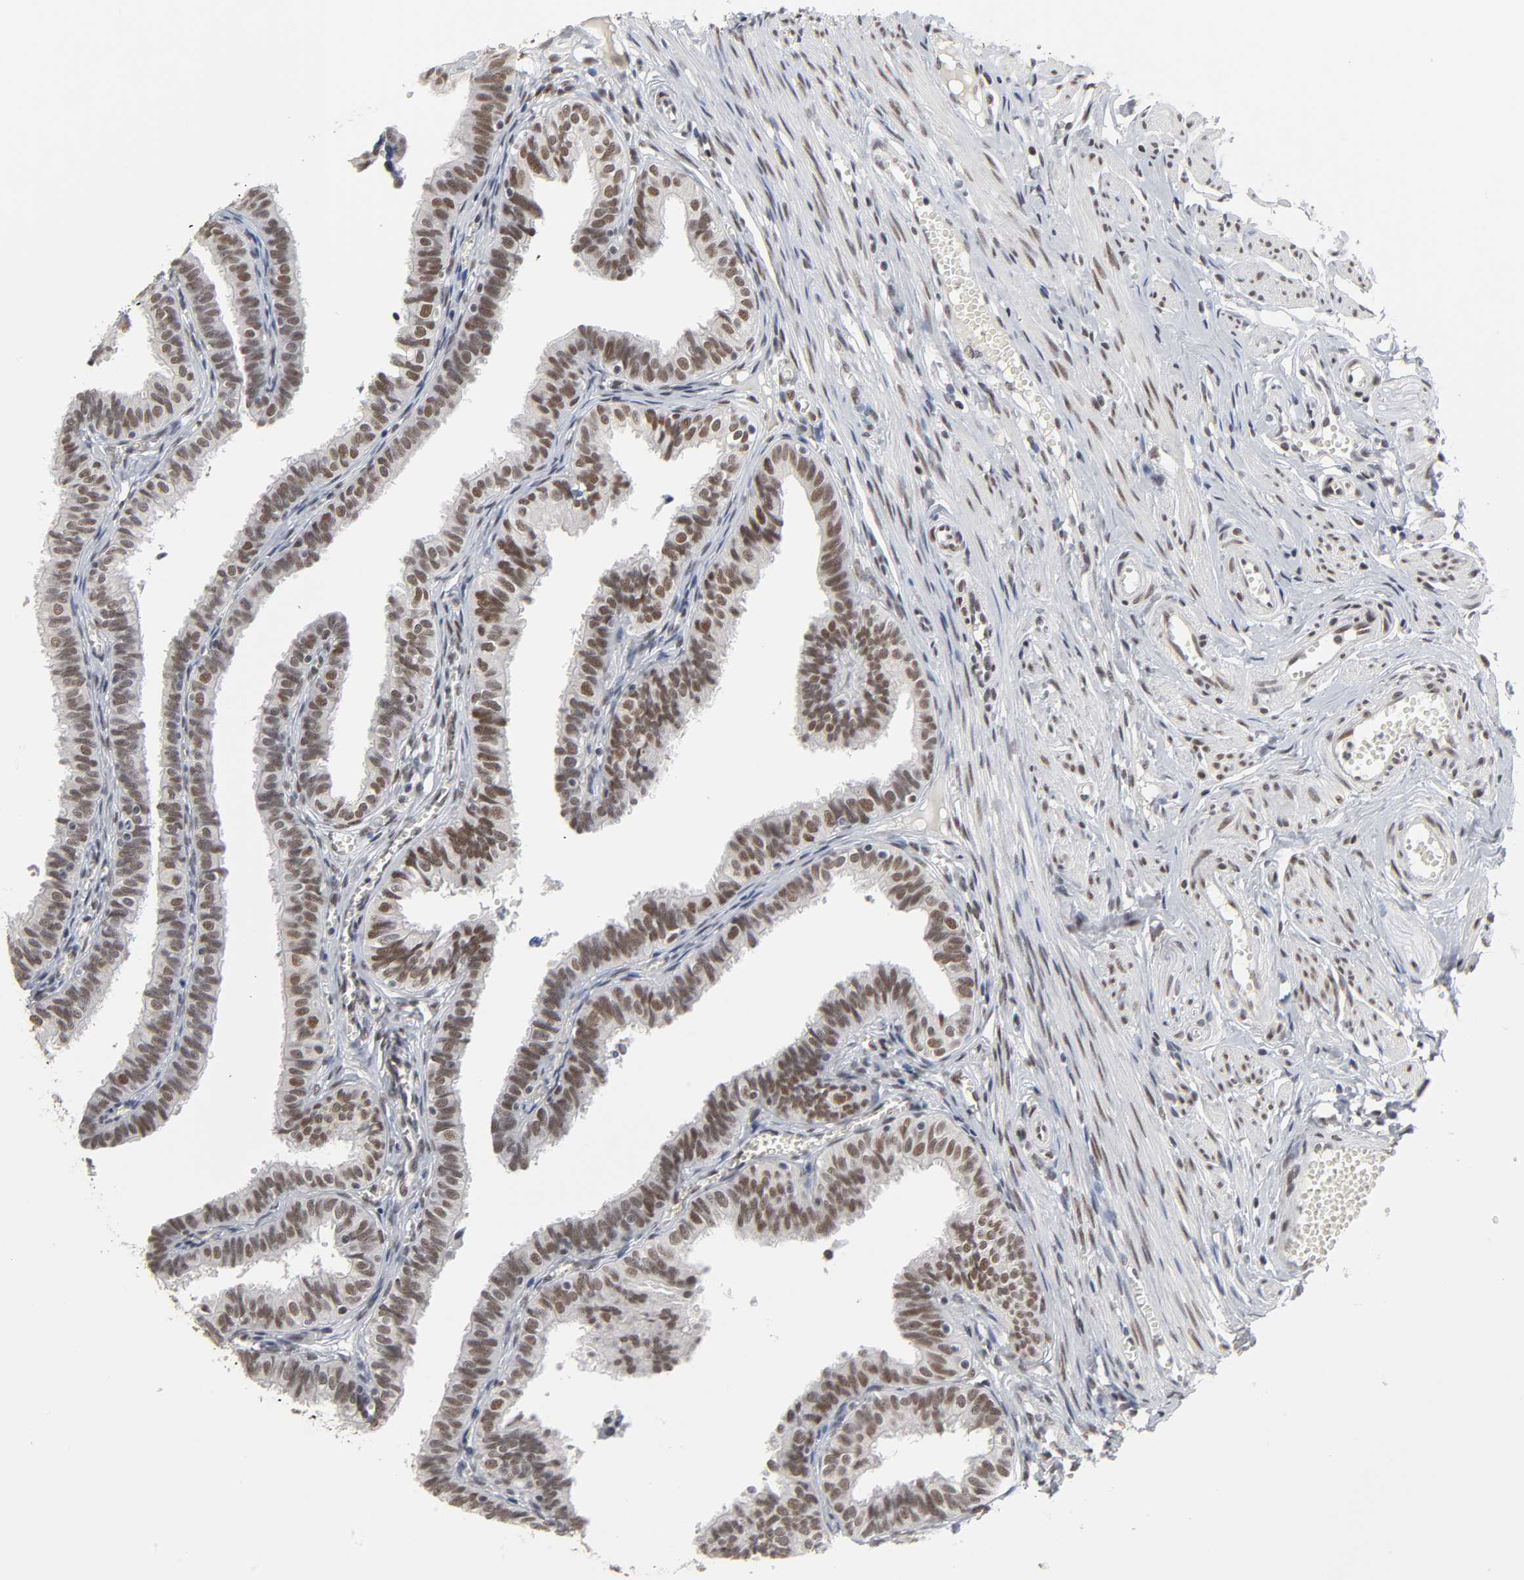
{"staining": {"intensity": "moderate", "quantity": ">75%", "location": "nuclear"}, "tissue": "fallopian tube", "cell_type": "Glandular cells", "image_type": "normal", "snomed": [{"axis": "morphology", "description": "Normal tissue, NOS"}, {"axis": "topography", "description": "Fallopian tube"}], "caption": "Immunohistochemistry (IHC) photomicrograph of unremarkable fallopian tube: fallopian tube stained using IHC demonstrates medium levels of moderate protein expression localized specifically in the nuclear of glandular cells, appearing as a nuclear brown color.", "gene": "TRIM33", "patient": {"sex": "female", "age": 46}}